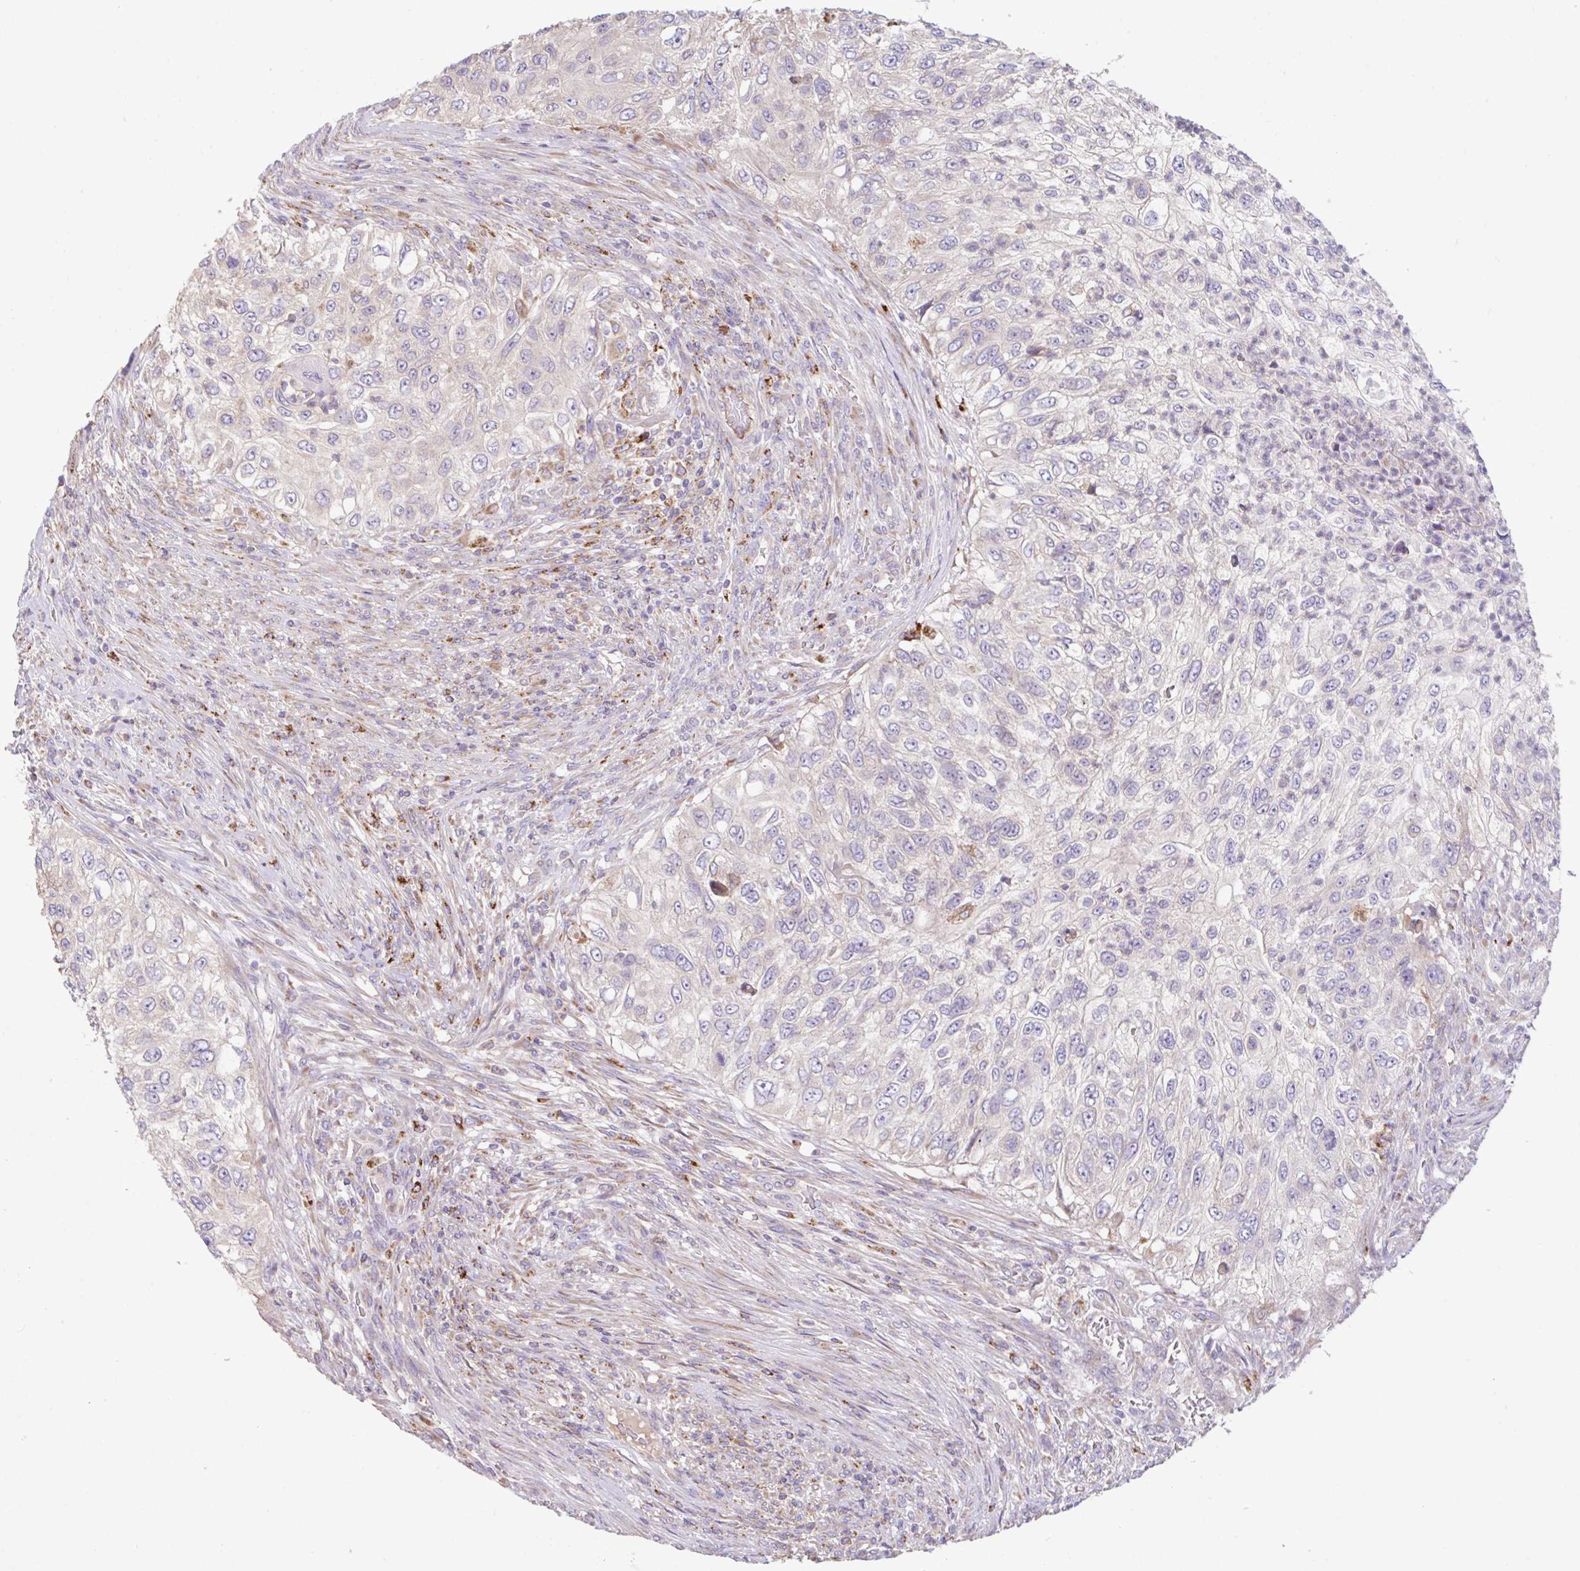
{"staining": {"intensity": "negative", "quantity": "none", "location": "none"}, "tissue": "urothelial cancer", "cell_type": "Tumor cells", "image_type": "cancer", "snomed": [{"axis": "morphology", "description": "Urothelial carcinoma, High grade"}, {"axis": "topography", "description": "Urinary bladder"}], "caption": "Immunohistochemistry micrograph of urothelial cancer stained for a protein (brown), which exhibits no expression in tumor cells. Brightfield microscopy of IHC stained with DAB (3,3'-diaminobenzidine) (brown) and hematoxylin (blue), captured at high magnification.", "gene": "RALBP1", "patient": {"sex": "female", "age": 60}}